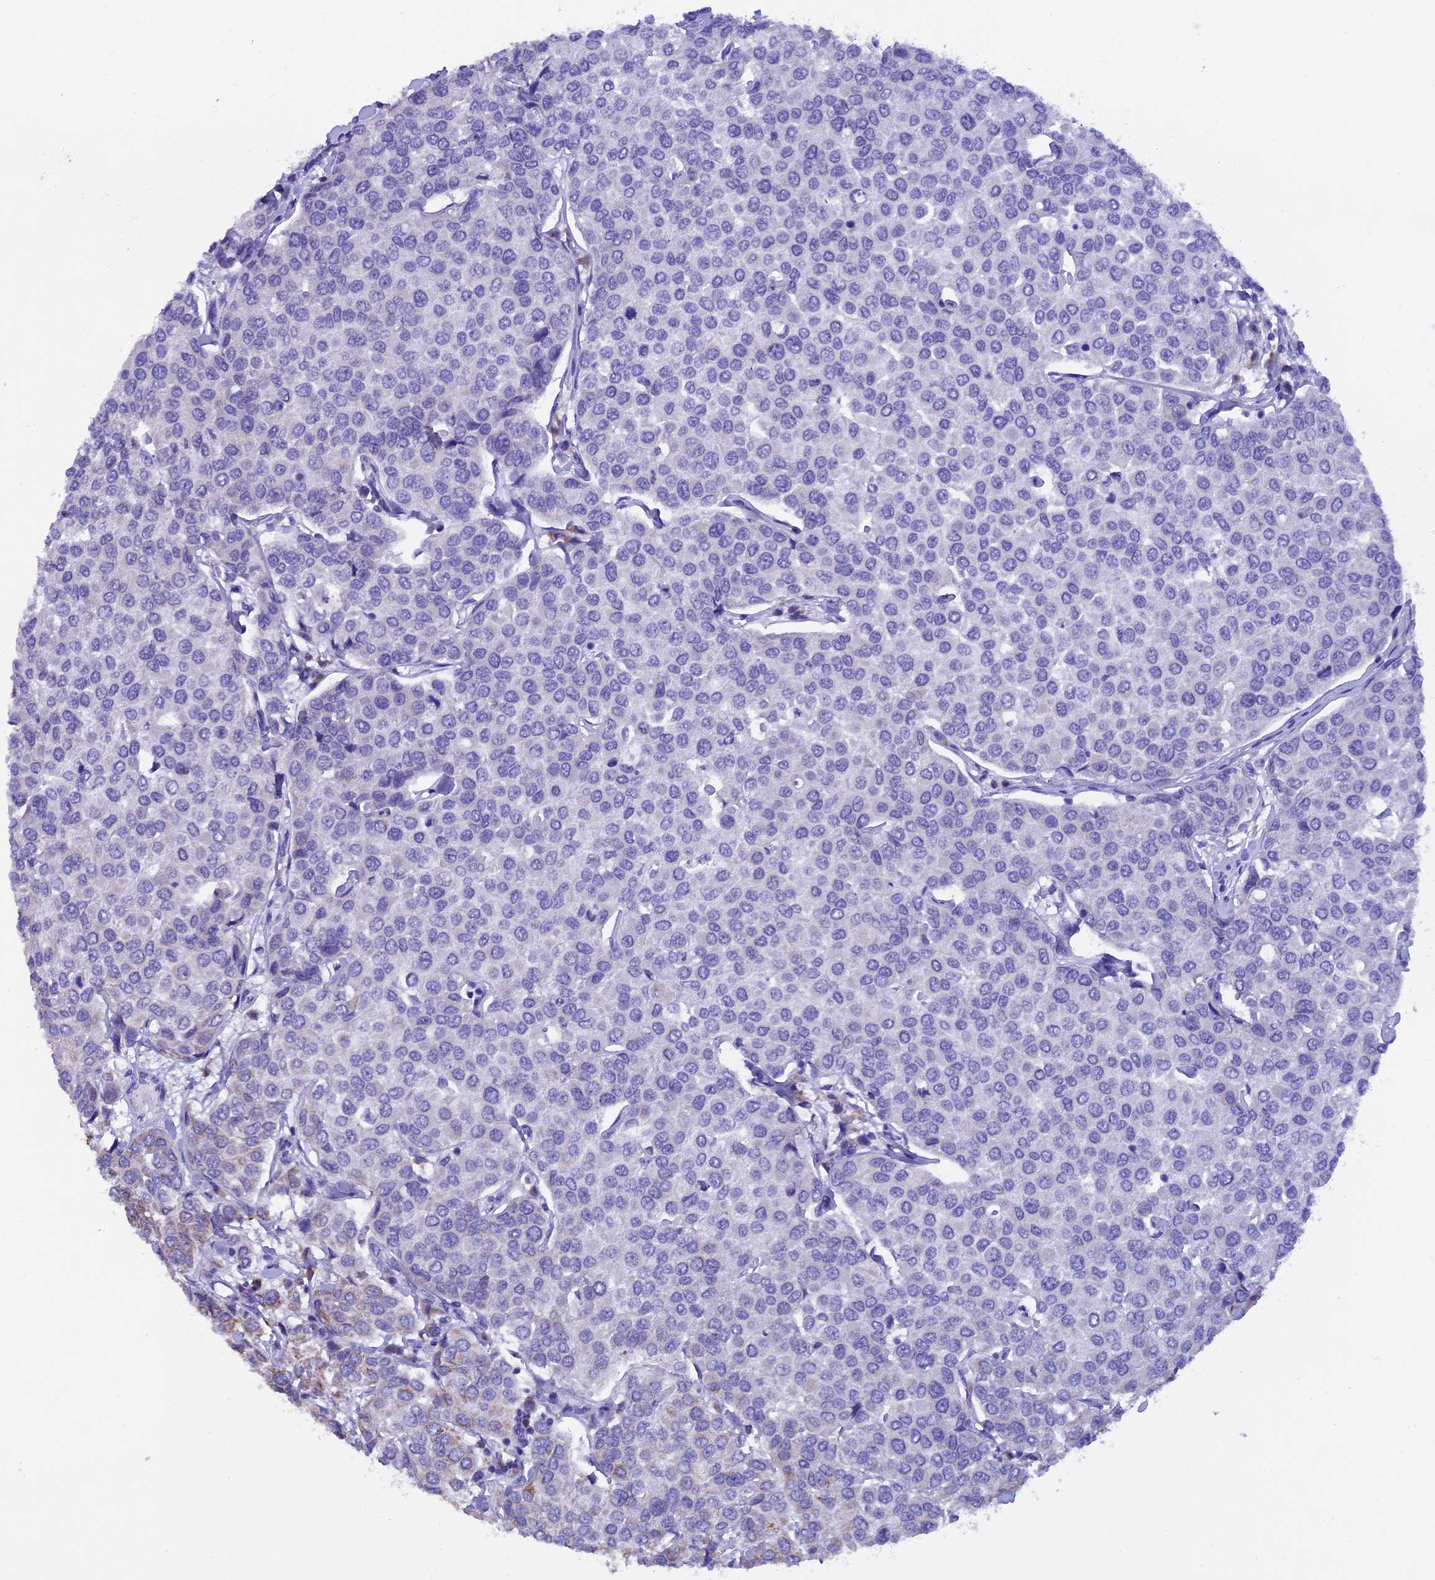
{"staining": {"intensity": "moderate", "quantity": "<25%", "location": "cytoplasmic/membranous"}, "tissue": "breast cancer", "cell_type": "Tumor cells", "image_type": "cancer", "snomed": [{"axis": "morphology", "description": "Duct carcinoma"}, {"axis": "topography", "description": "Breast"}], "caption": "Brown immunohistochemical staining in breast infiltrating ductal carcinoma demonstrates moderate cytoplasmic/membranous expression in about <25% of tumor cells. The protein is stained brown, and the nuclei are stained in blue (DAB IHC with brightfield microscopy, high magnification).", "gene": "SLC8B1", "patient": {"sex": "female", "age": 55}}